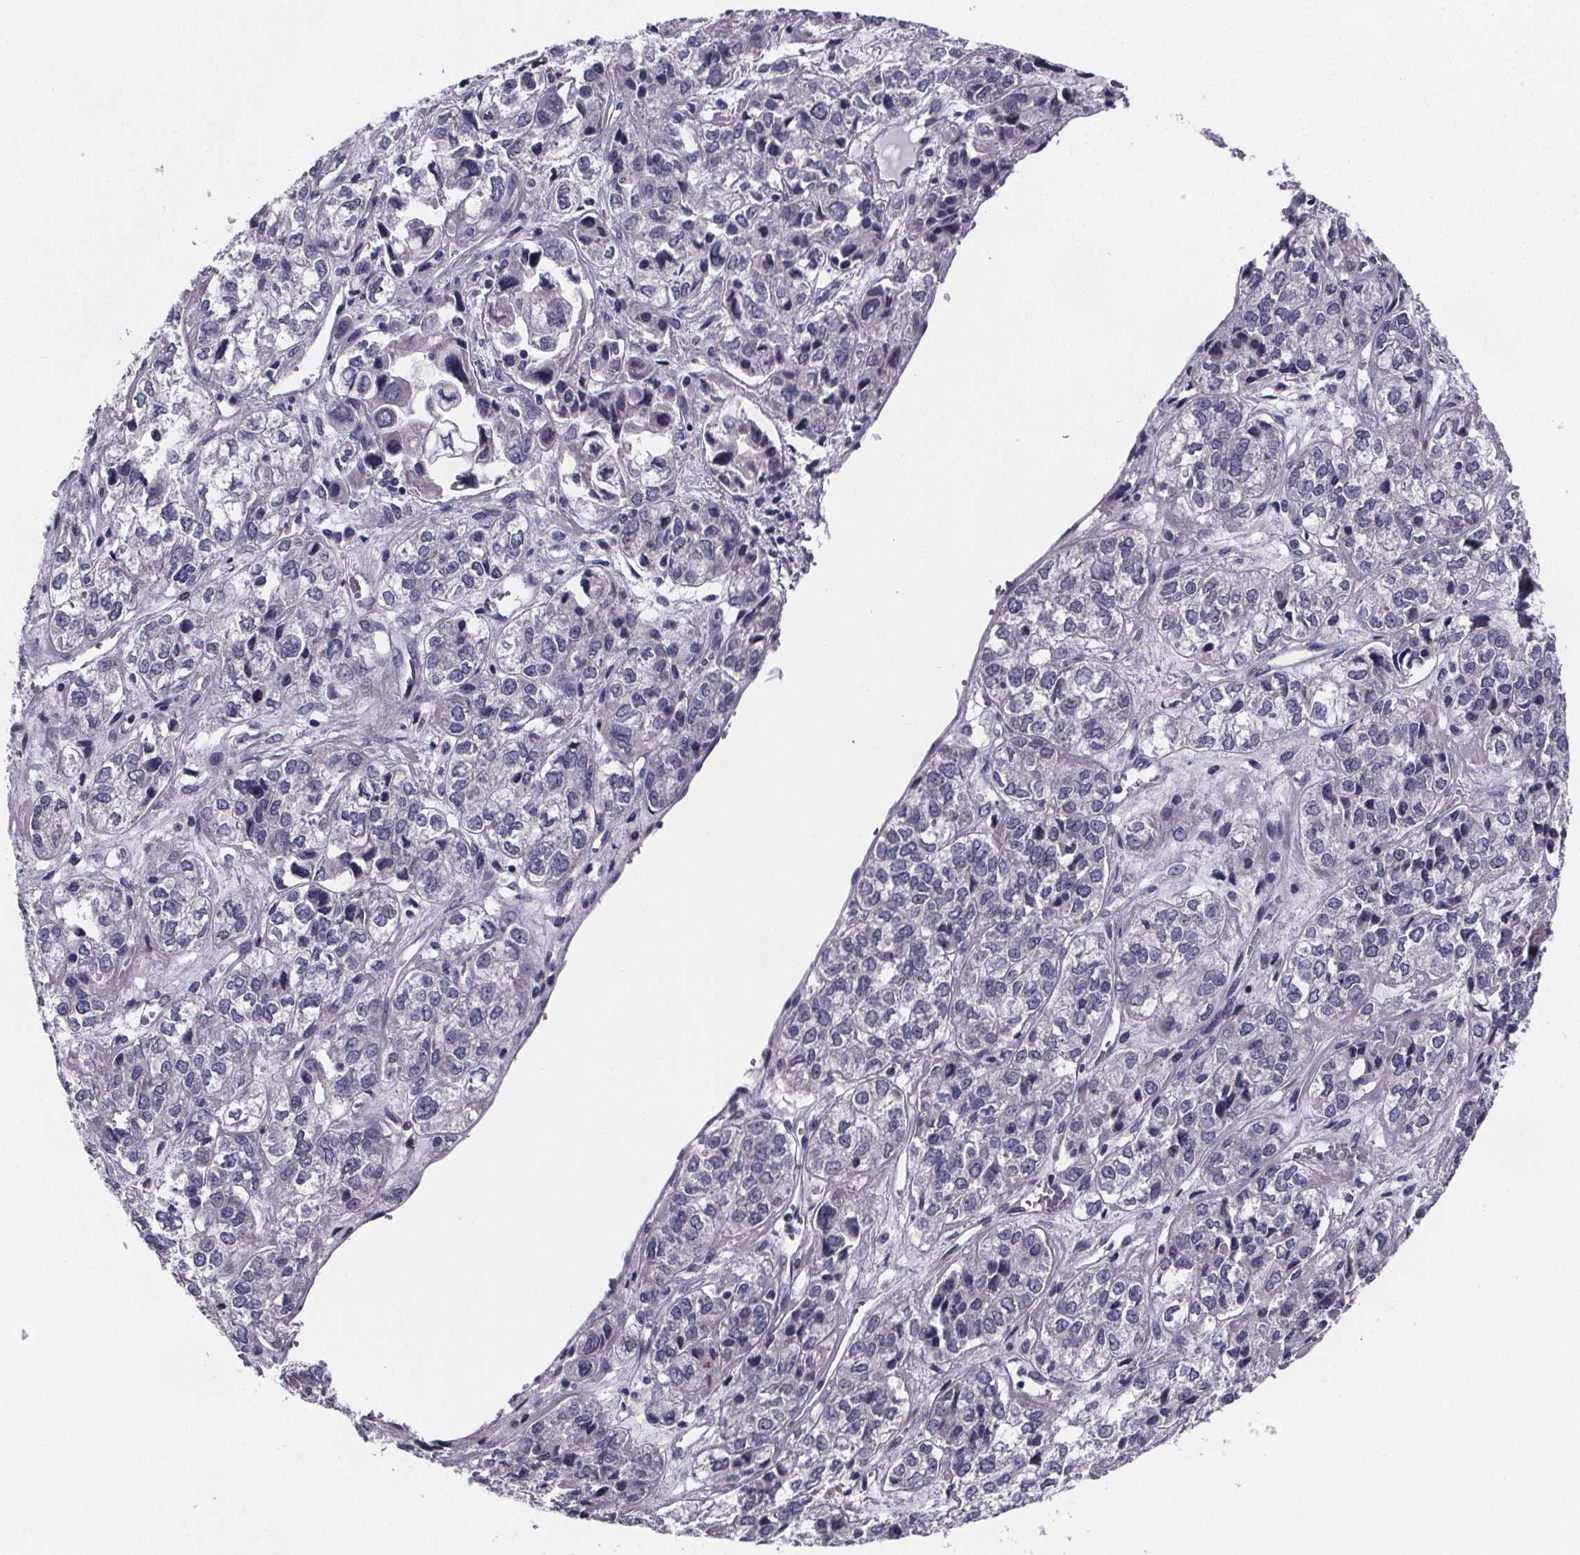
{"staining": {"intensity": "negative", "quantity": "none", "location": "none"}, "tissue": "ovarian cancer", "cell_type": "Tumor cells", "image_type": "cancer", "snomed": [{"axis": "morphology", "description": "Carcinoma, endometroid"}, {"axis": "topography", "description": "Ovary"}], "caption": "Immunohistochemistry image of ovarian endometroid carcinoma stained for a protein (brown), which shows no positivity in tumor cells. Nuclei are stained in blue.", "gene": "PAH", "patient": {"sex": "female", "age": 64}}